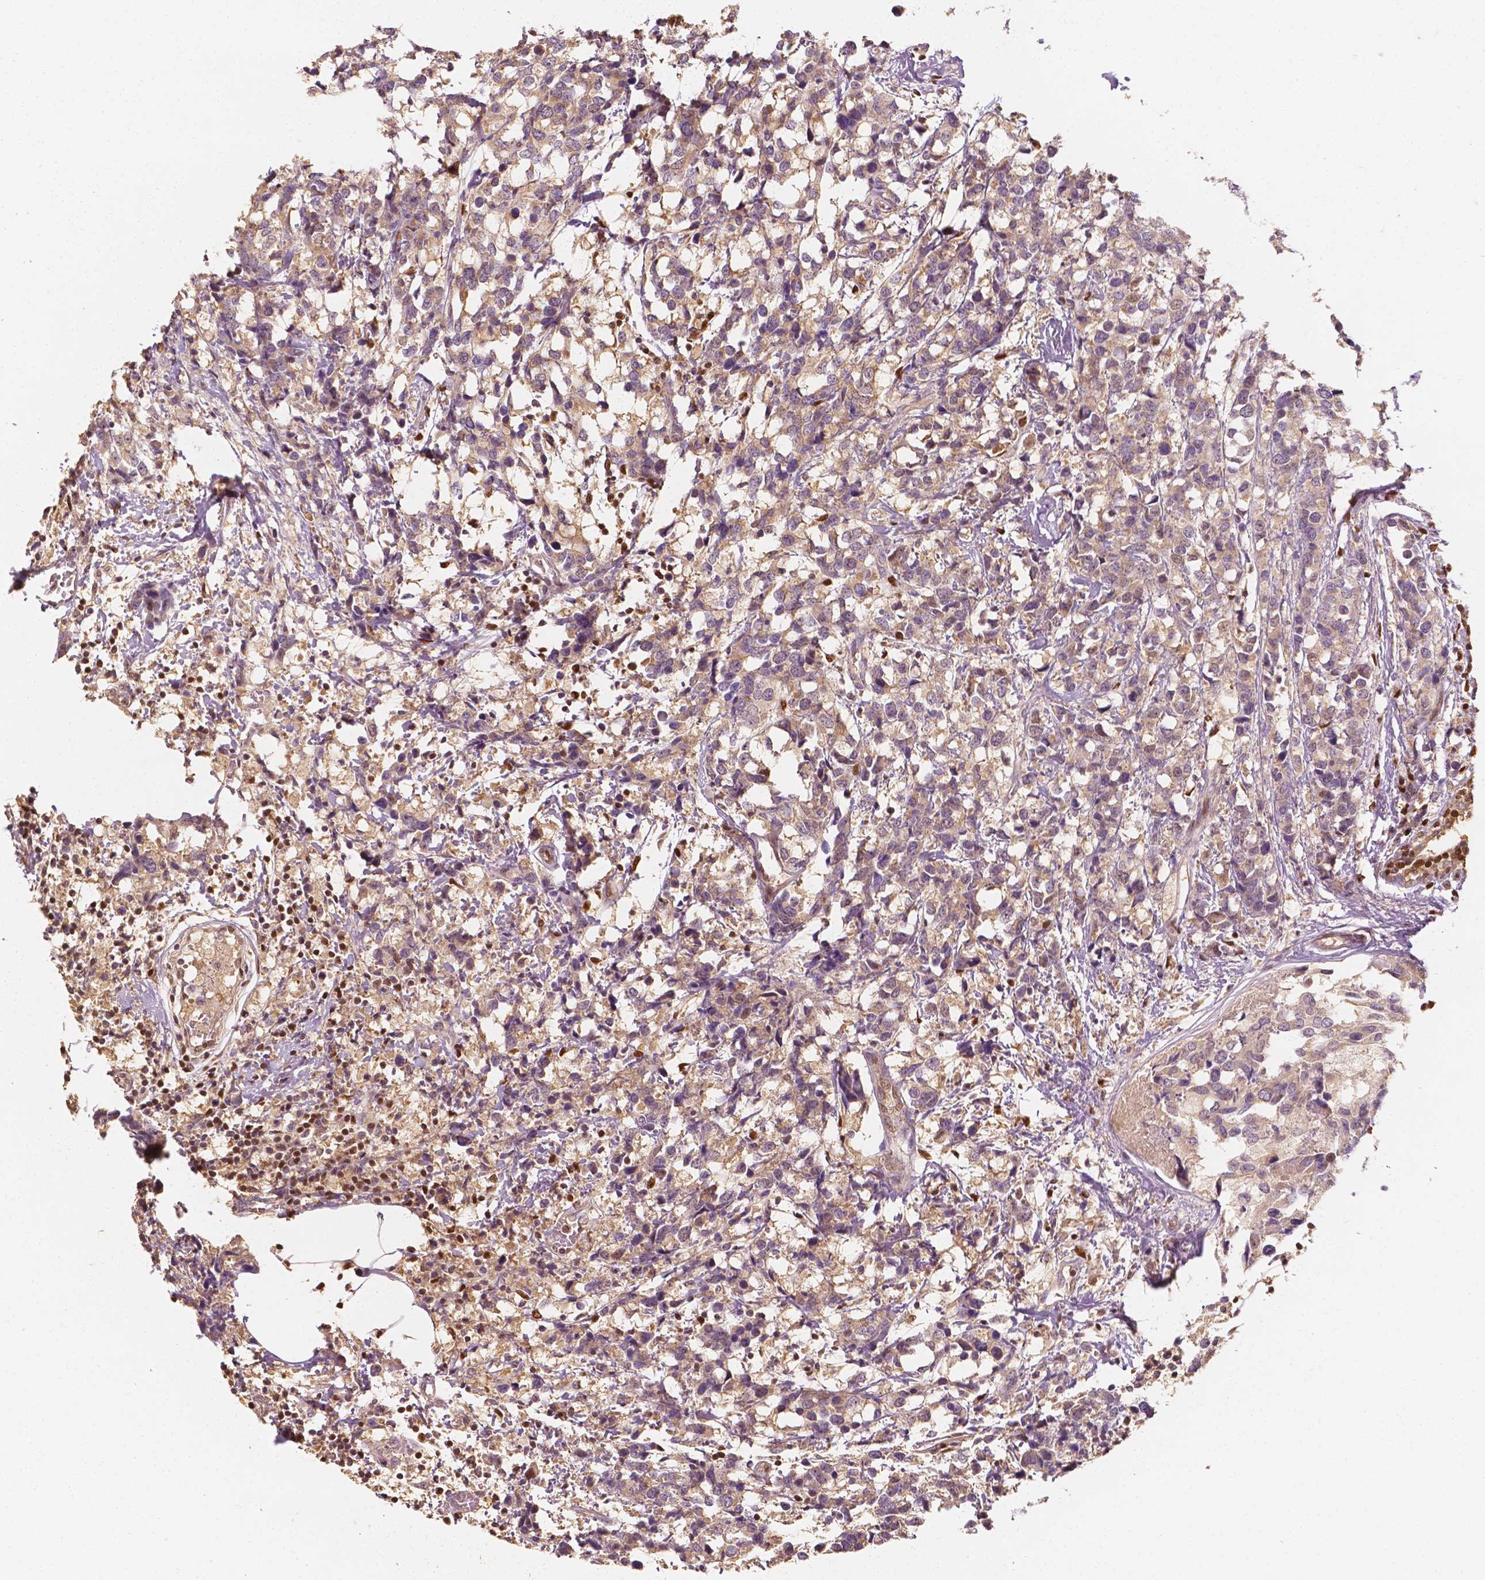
{"staining": {"intensity": "weak", "quantity": "25%-75%", "location": "cytoplasmic/membranous"}, "tissue": "breast cancer", "cell_type": "Tumor cells", "image_type": "cancer", "snomed": [{"axis": "morphology", "description": "Lobular carcinoma"}, {"axis": "topography", "description": "Breast"}], "caption": "Lobular carcinoma (breast) stained for a protein demonstrates weak cytoplasmic/membranous positivity in tumor cells. (brown staining indicates protein expression, while blue staining denotes nuclei).", "gene": "TBC1D17", "patient": {"sex": "female", "age": 59}}